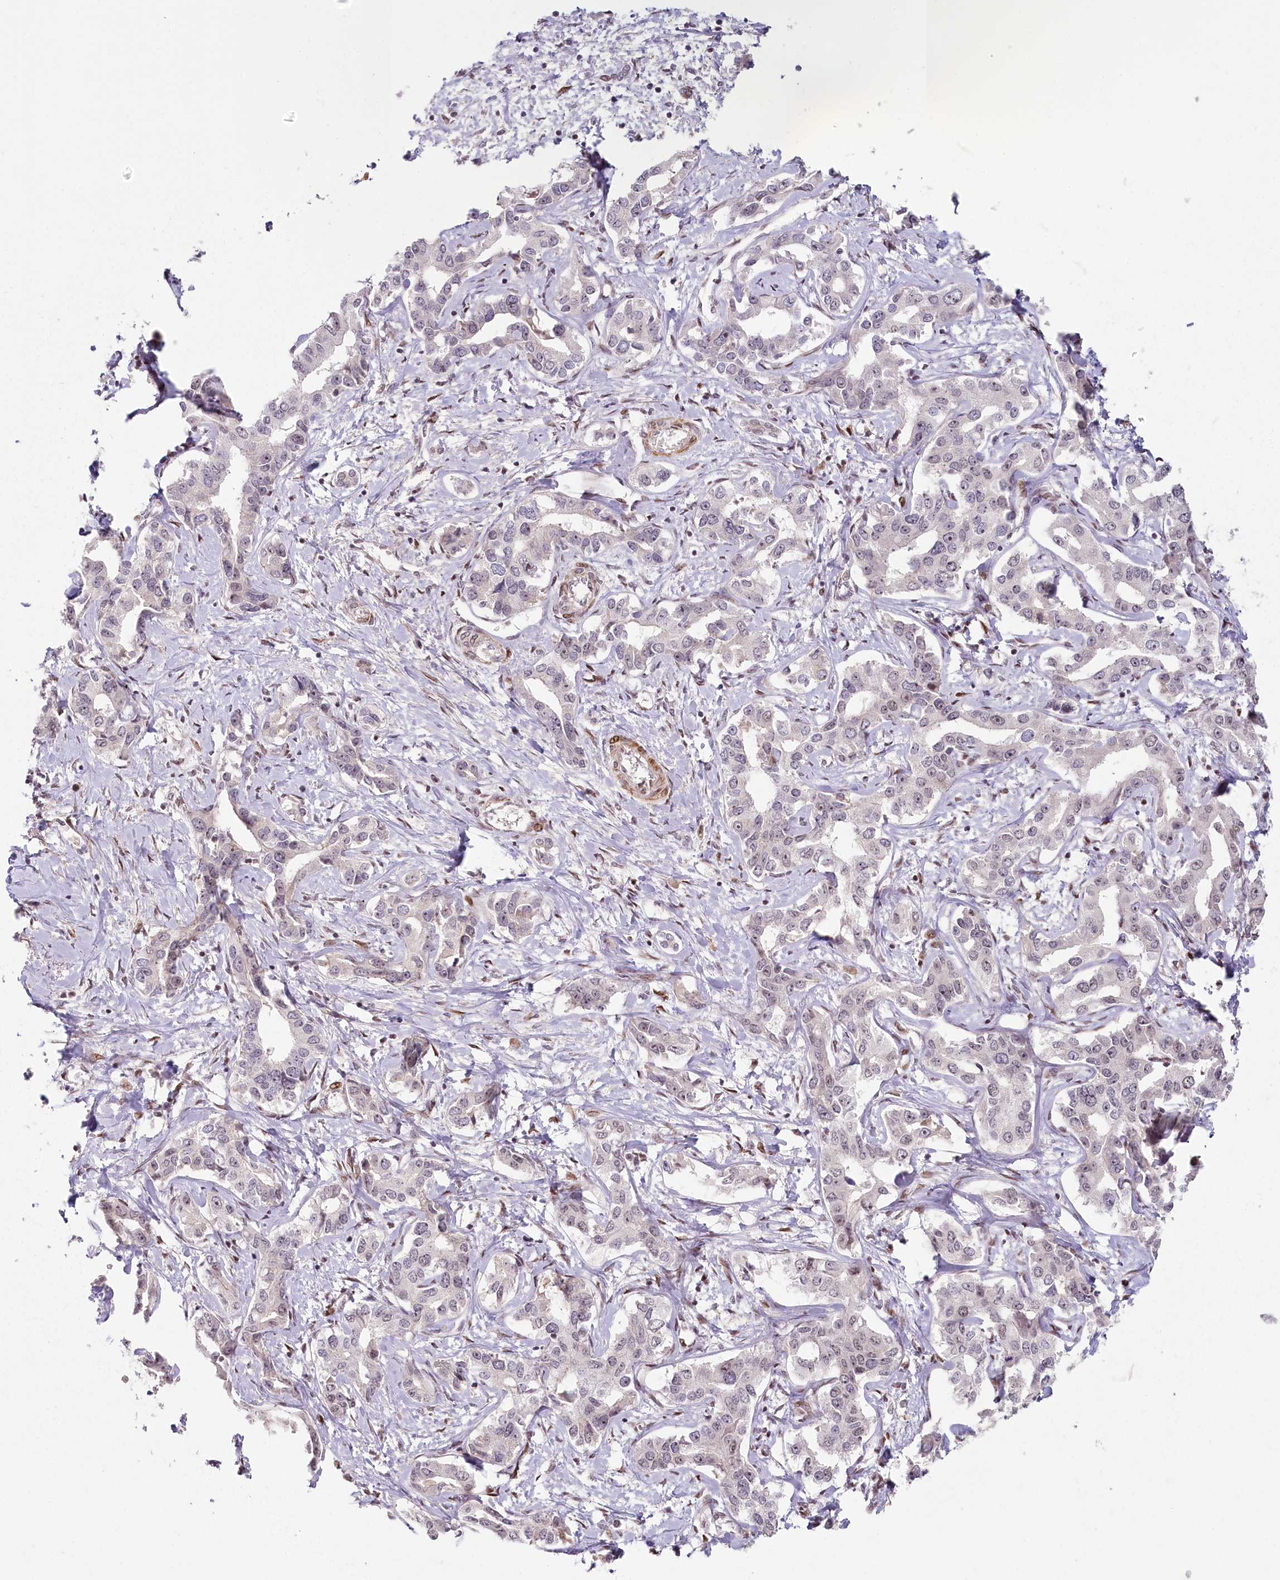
{"staining": {"intensity": "negative", "quantity": "none", "location": "none"}, "tissue": "liver cancer", "cell_type": "Tumor cells", "image_type": "cancer", "snomed": [{"axis": "morphology", "description": "Cholangiocarcinoma"}, {"axis": "topography", "description": "Liver"}], "caption": "Liver cancer (cholangiocarcinoma) was stained to show a protein in brown. There is no significant expression in tumor cells.", "gene": "FAM204A", "patient": {"sex": "male", "age": 59}}